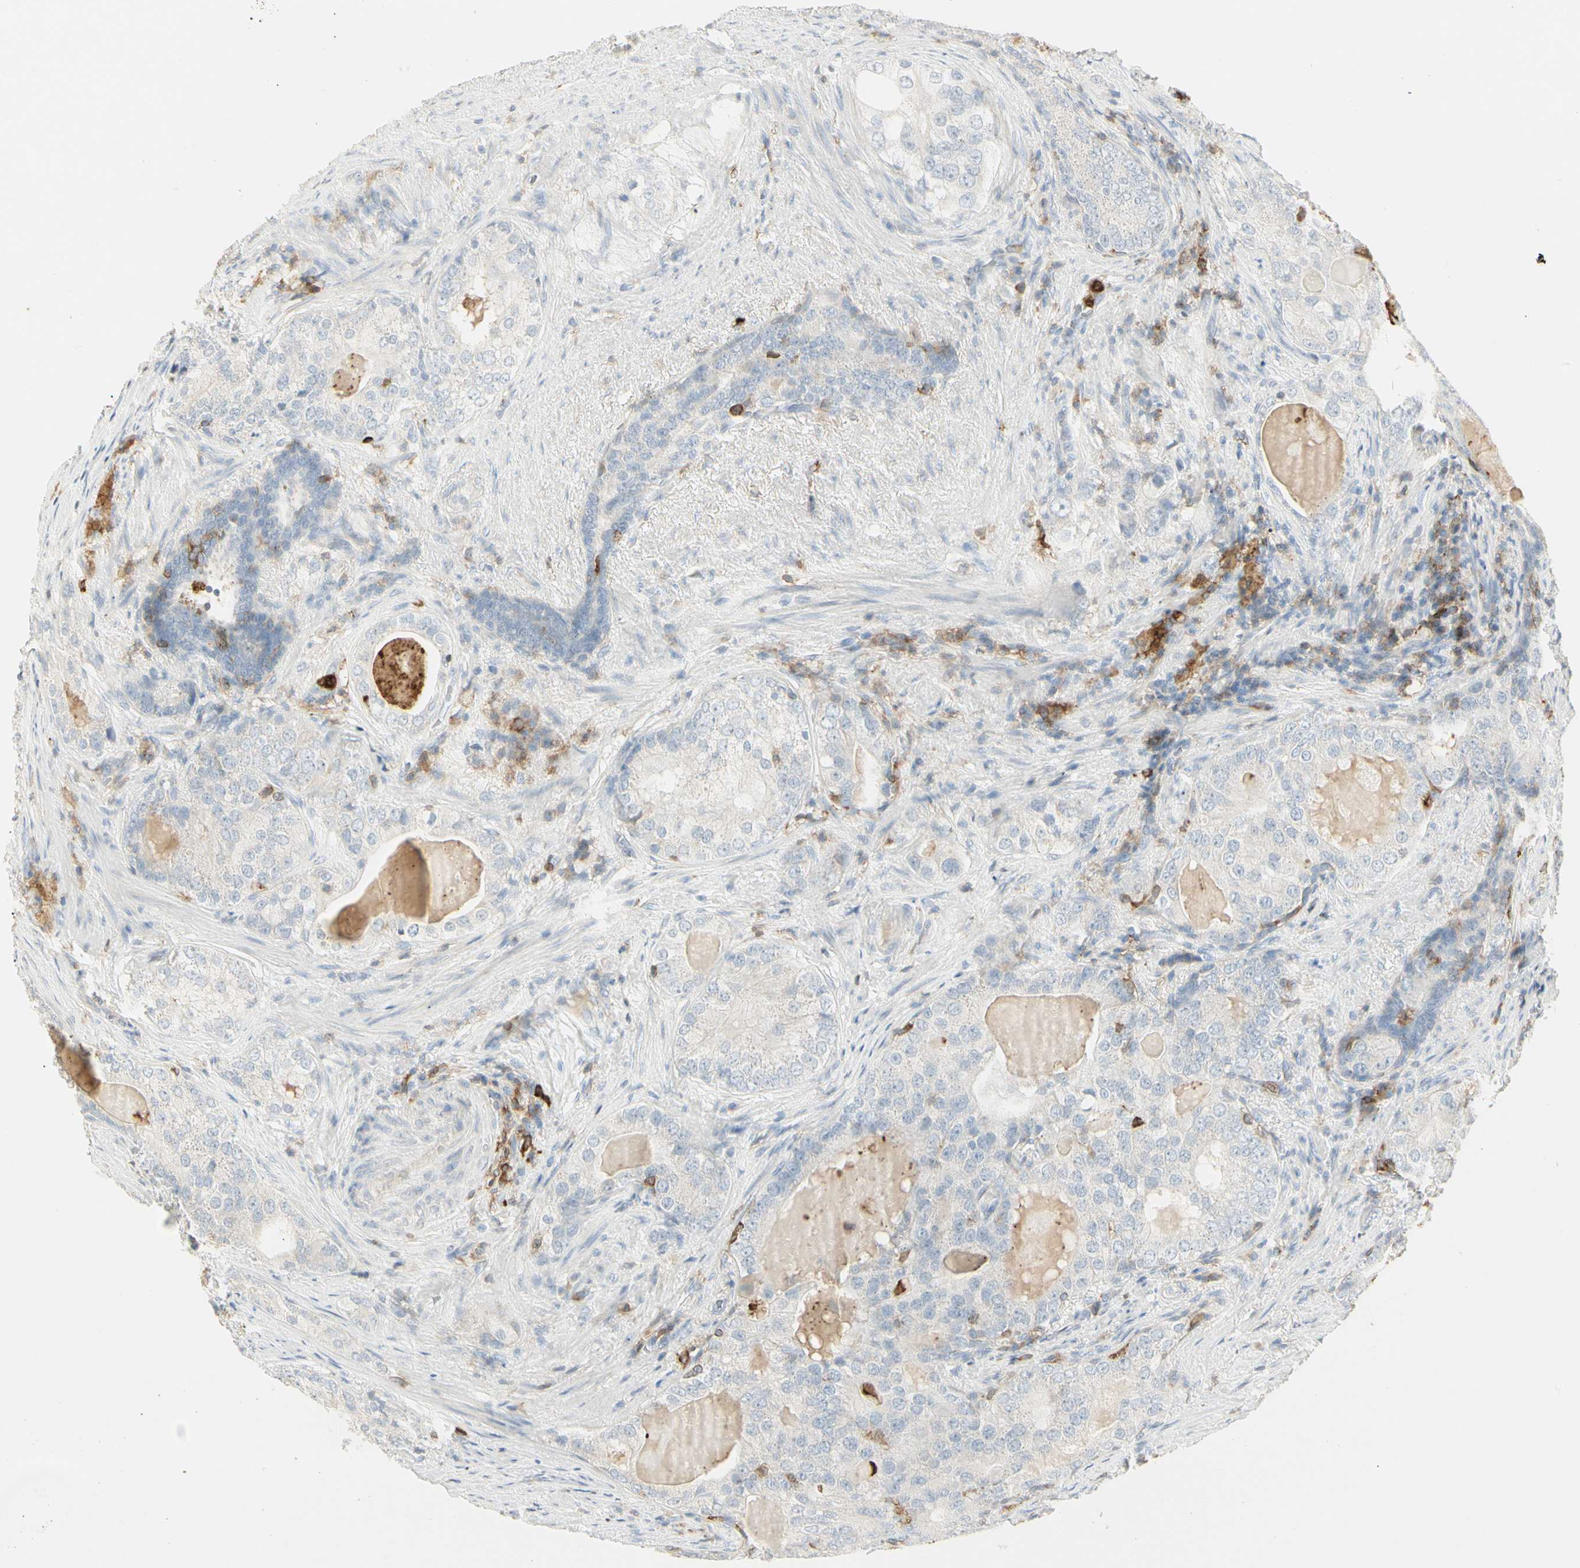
{"staining": {"intensity": "negative", "quantity": "none", "location": "none"}, "tissue": "prostate cancer", "cell_type": "Tumor cells", "image_type": "cancer", "snomed": [{"axis": "morphology", "description": "Adenocarcinoma, High grade"}, {"axis": "topography", "description": "Prostate"}], "caption": "Immunohistochemistry image of adenocarcinoma (high-grade) (prostate) stained for a protein (brown), which displays no expression in tumor cells.", "gene": "ITGB2", "patient": {"sex": "male", "age": 66}}